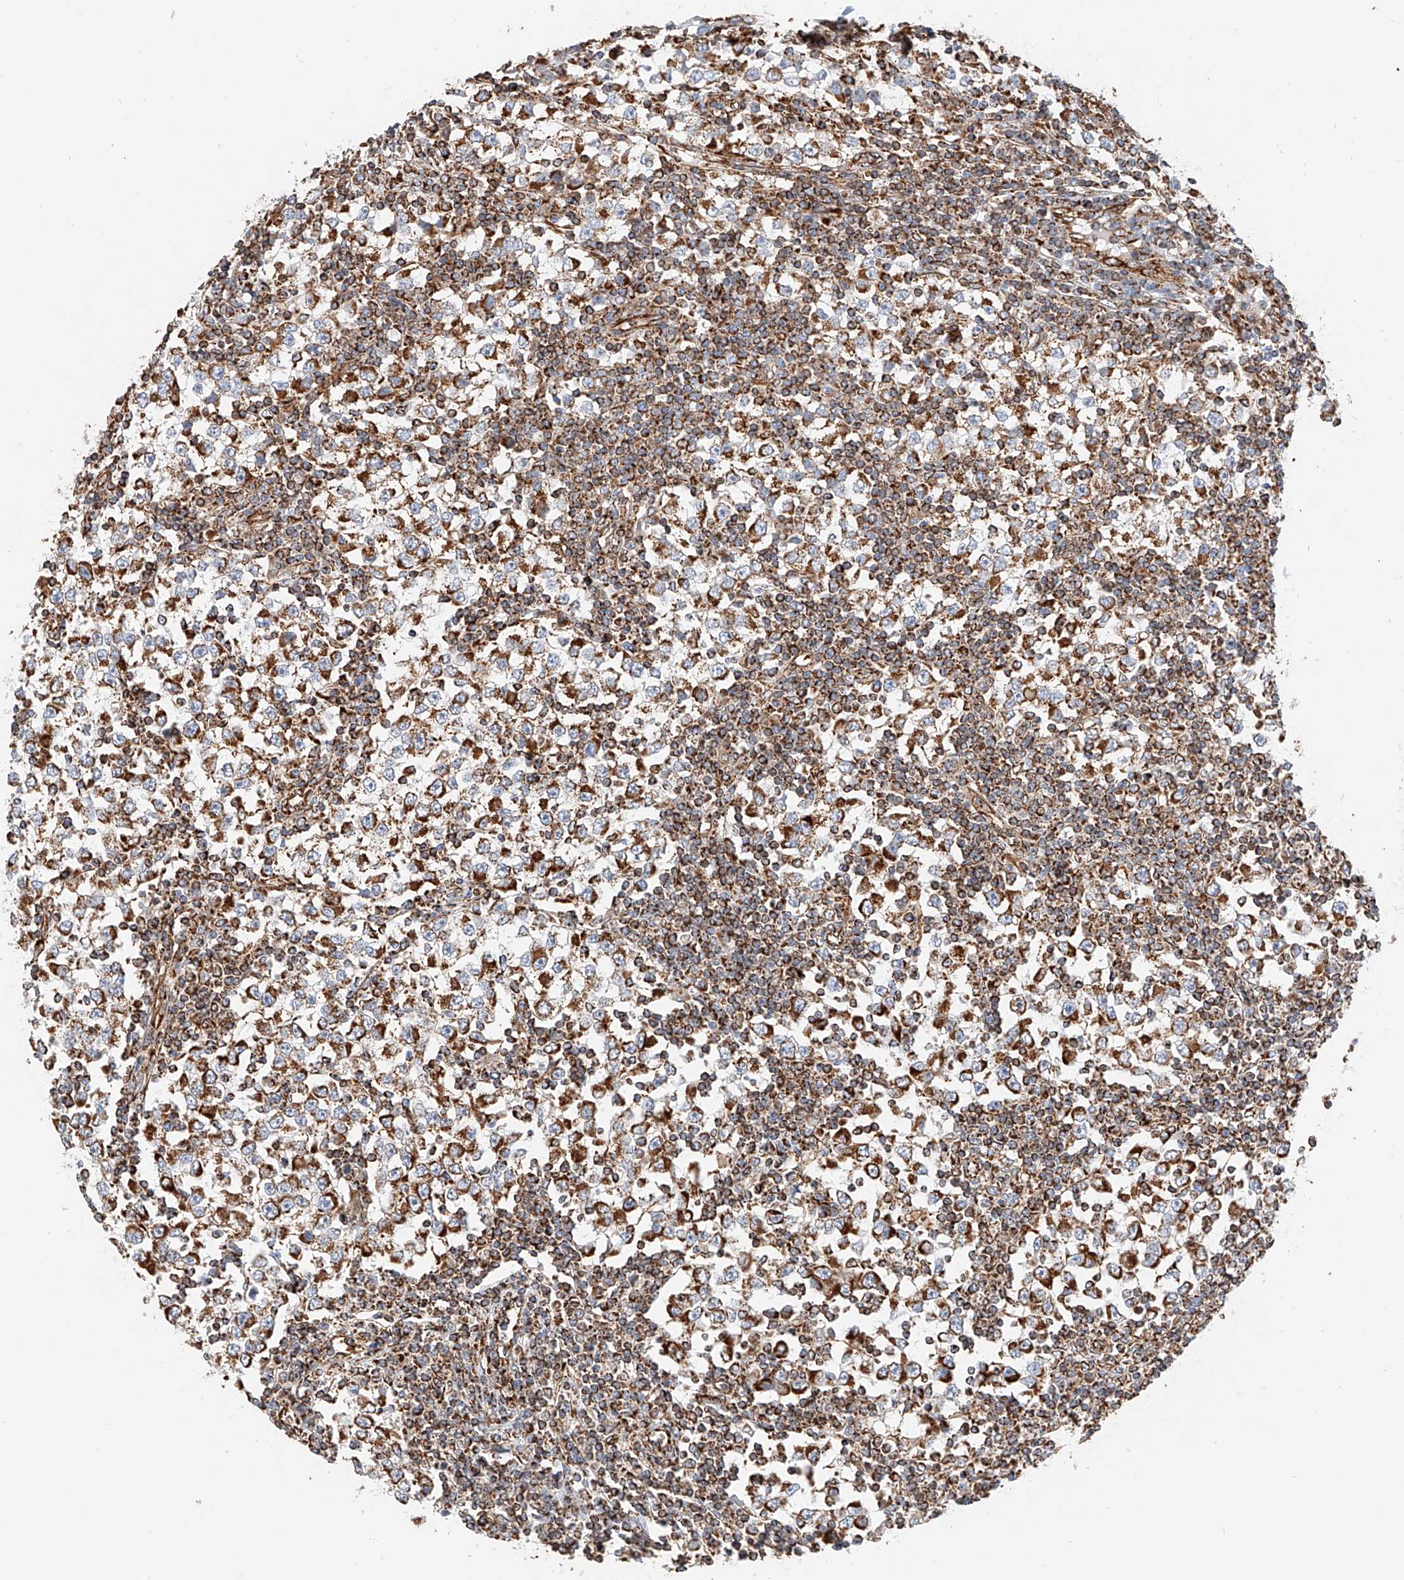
{"staining": {"intensity": "moderate", "quantity": ">75%", "location": "cytoplasmic/membranous"}, "tissue": "testis cancer", "cell_type": "Tumor cells", "image_type": "cancer", "snomed": [{"axis": "morphology", "description": "Seminoma, NOS"}, {"axis": "topography", "description": "Testis"}], "caption": "About >75% of tumor cells in human testis seminoma exhibit moderate cytoplasmic/membranous protein expression as visualized by brown immunohistochemical staining.", "gene": "NDUFV3", "patient": {"sex": "male", "age": 65}}